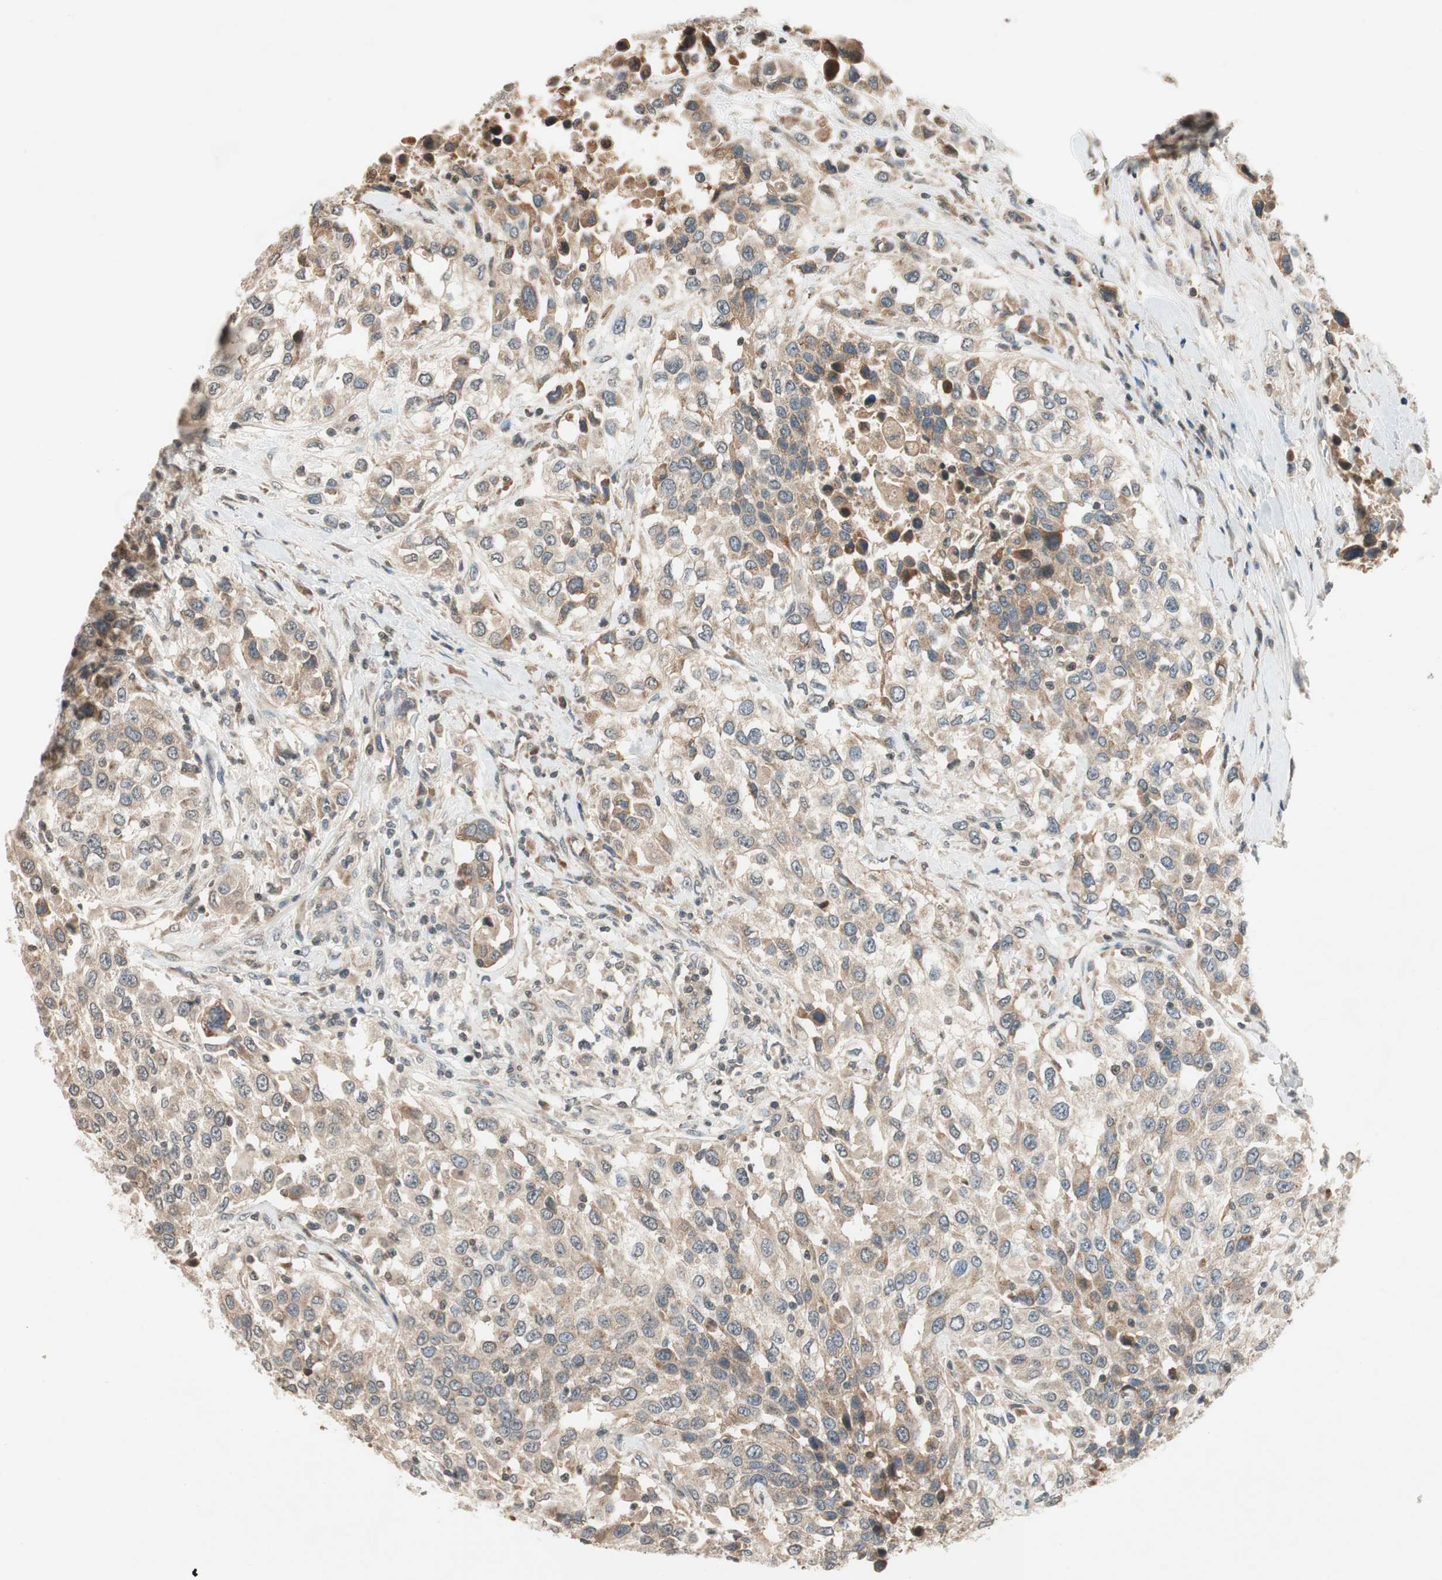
{"staining": {"intensity": "moderate", "quantity": ">75%", "location": "cytoplasmic/membranous"}, "tissue": "urothelial cancer", "cell_type": "Tumor cells", "image_type": "cancer", "snomed": [{"axis": "morphology", "description": "Urothelial carcinoma, High grade"}, {"axis": "topography", "description": "Urinary bladder"}], "caption": "Protein expression analysis of human urothelial cancer reveals moderate cytoplasmic/membranous positivity in approximately >75% of tumor cells. The protein is shown in brown color, while the nuclei are stained blue.", "gene": "GCLM", "patient": {"sex": "female", "age": 80}}